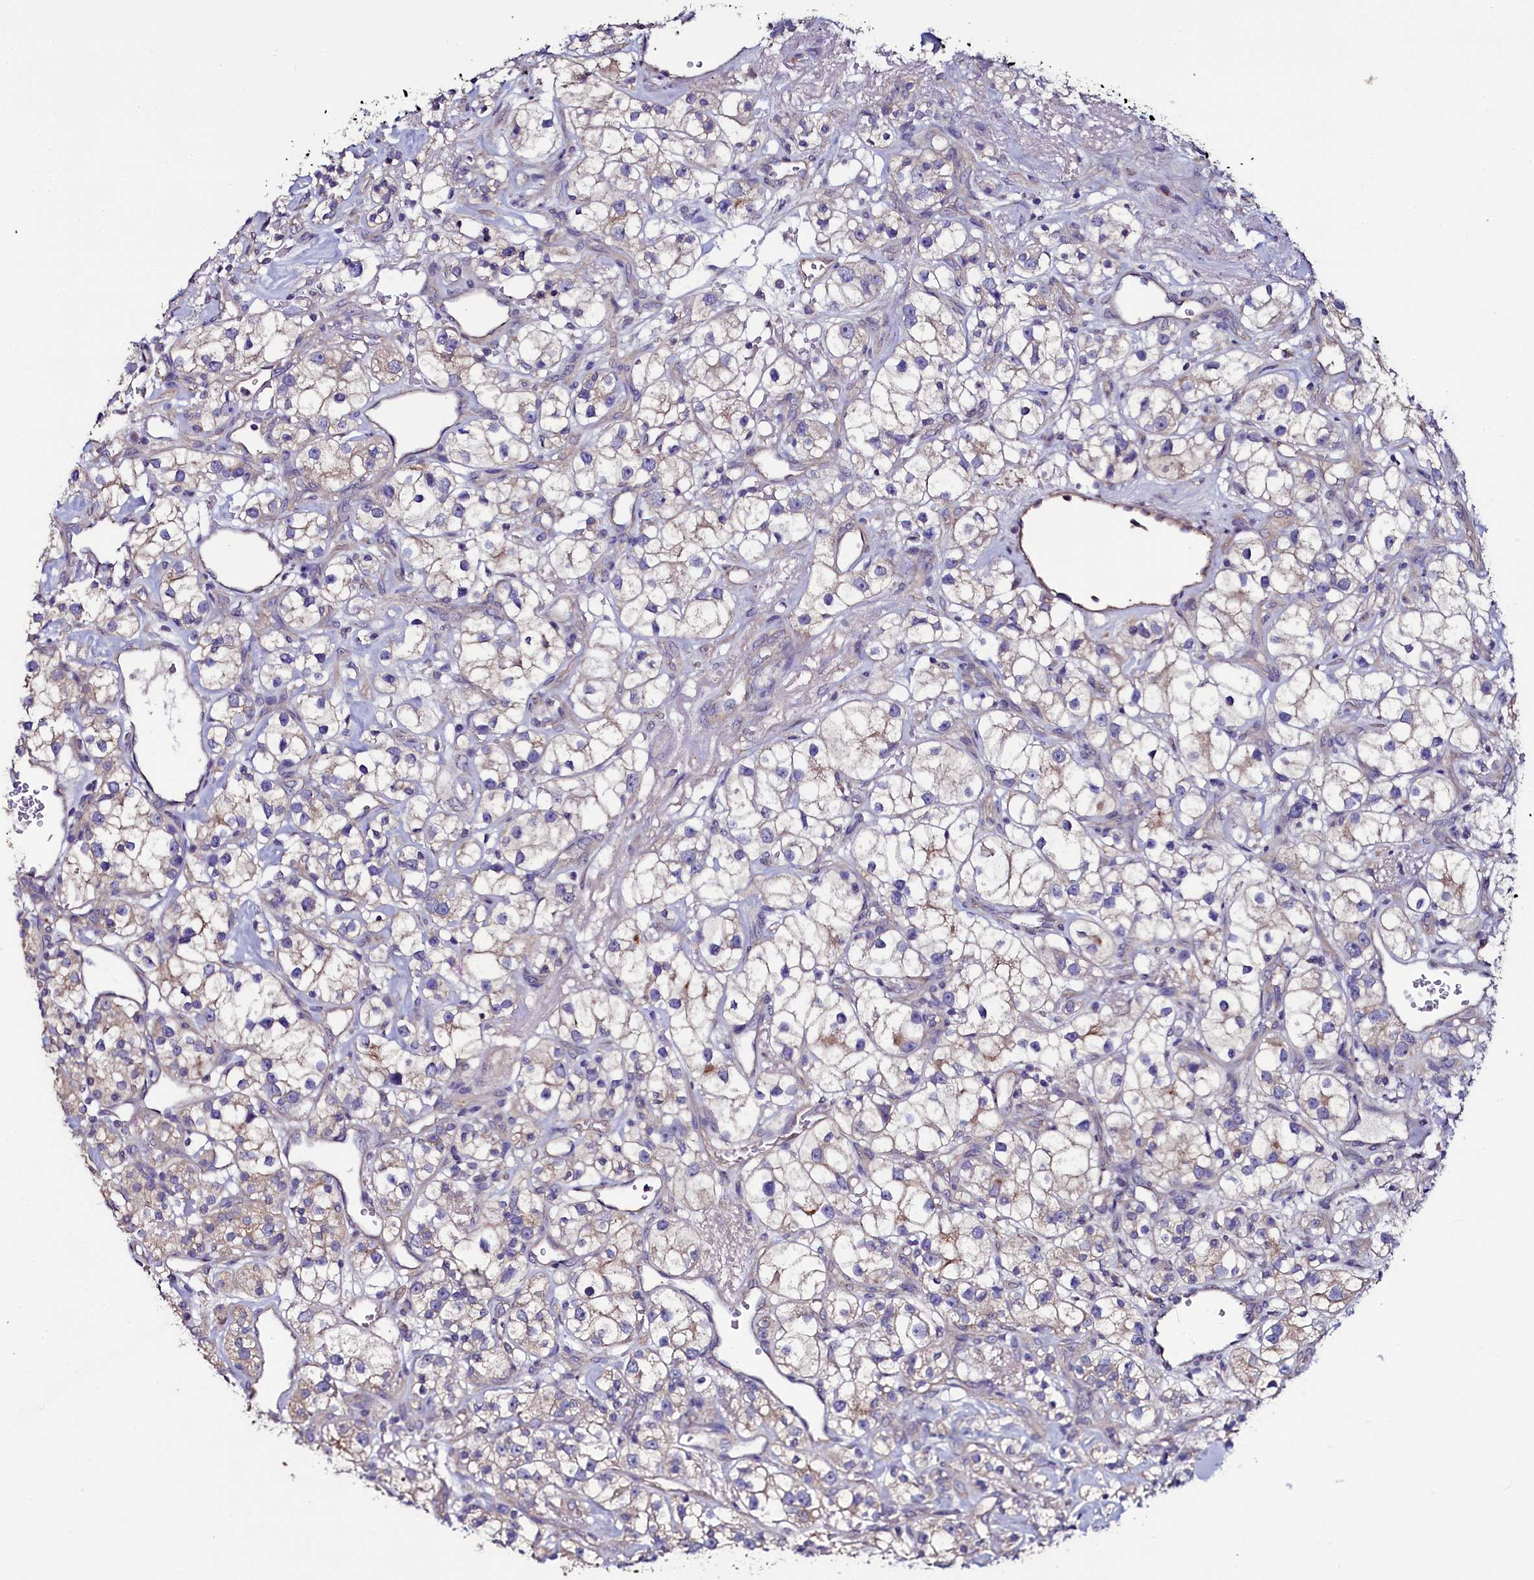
{"staining": {"intensity": "weak", "quantity": "<25%", "location": "cytoplasmic/membranous"}, "tissue": "renal cancer", "cell_type": "Tumor cells", "image_type": "cancer", "snomed": [{"axis": "morphology", "description": "Adenocarcinoma, NOS"}, {"axis": "topography", "description": "Kidney"}], "caption": "DAB (3,3'-diaminobenzidine) immunohistochemical staining of human adenocarcinoma (renal) displays no significant expression in tumor cells. (DAB (3,3'-diaminobenzidine) immunohistochemistry visualized using brightfield microscopy, high magnification).", "gene": "USPL1", "patient": {"sex": "male", "age": 77}}